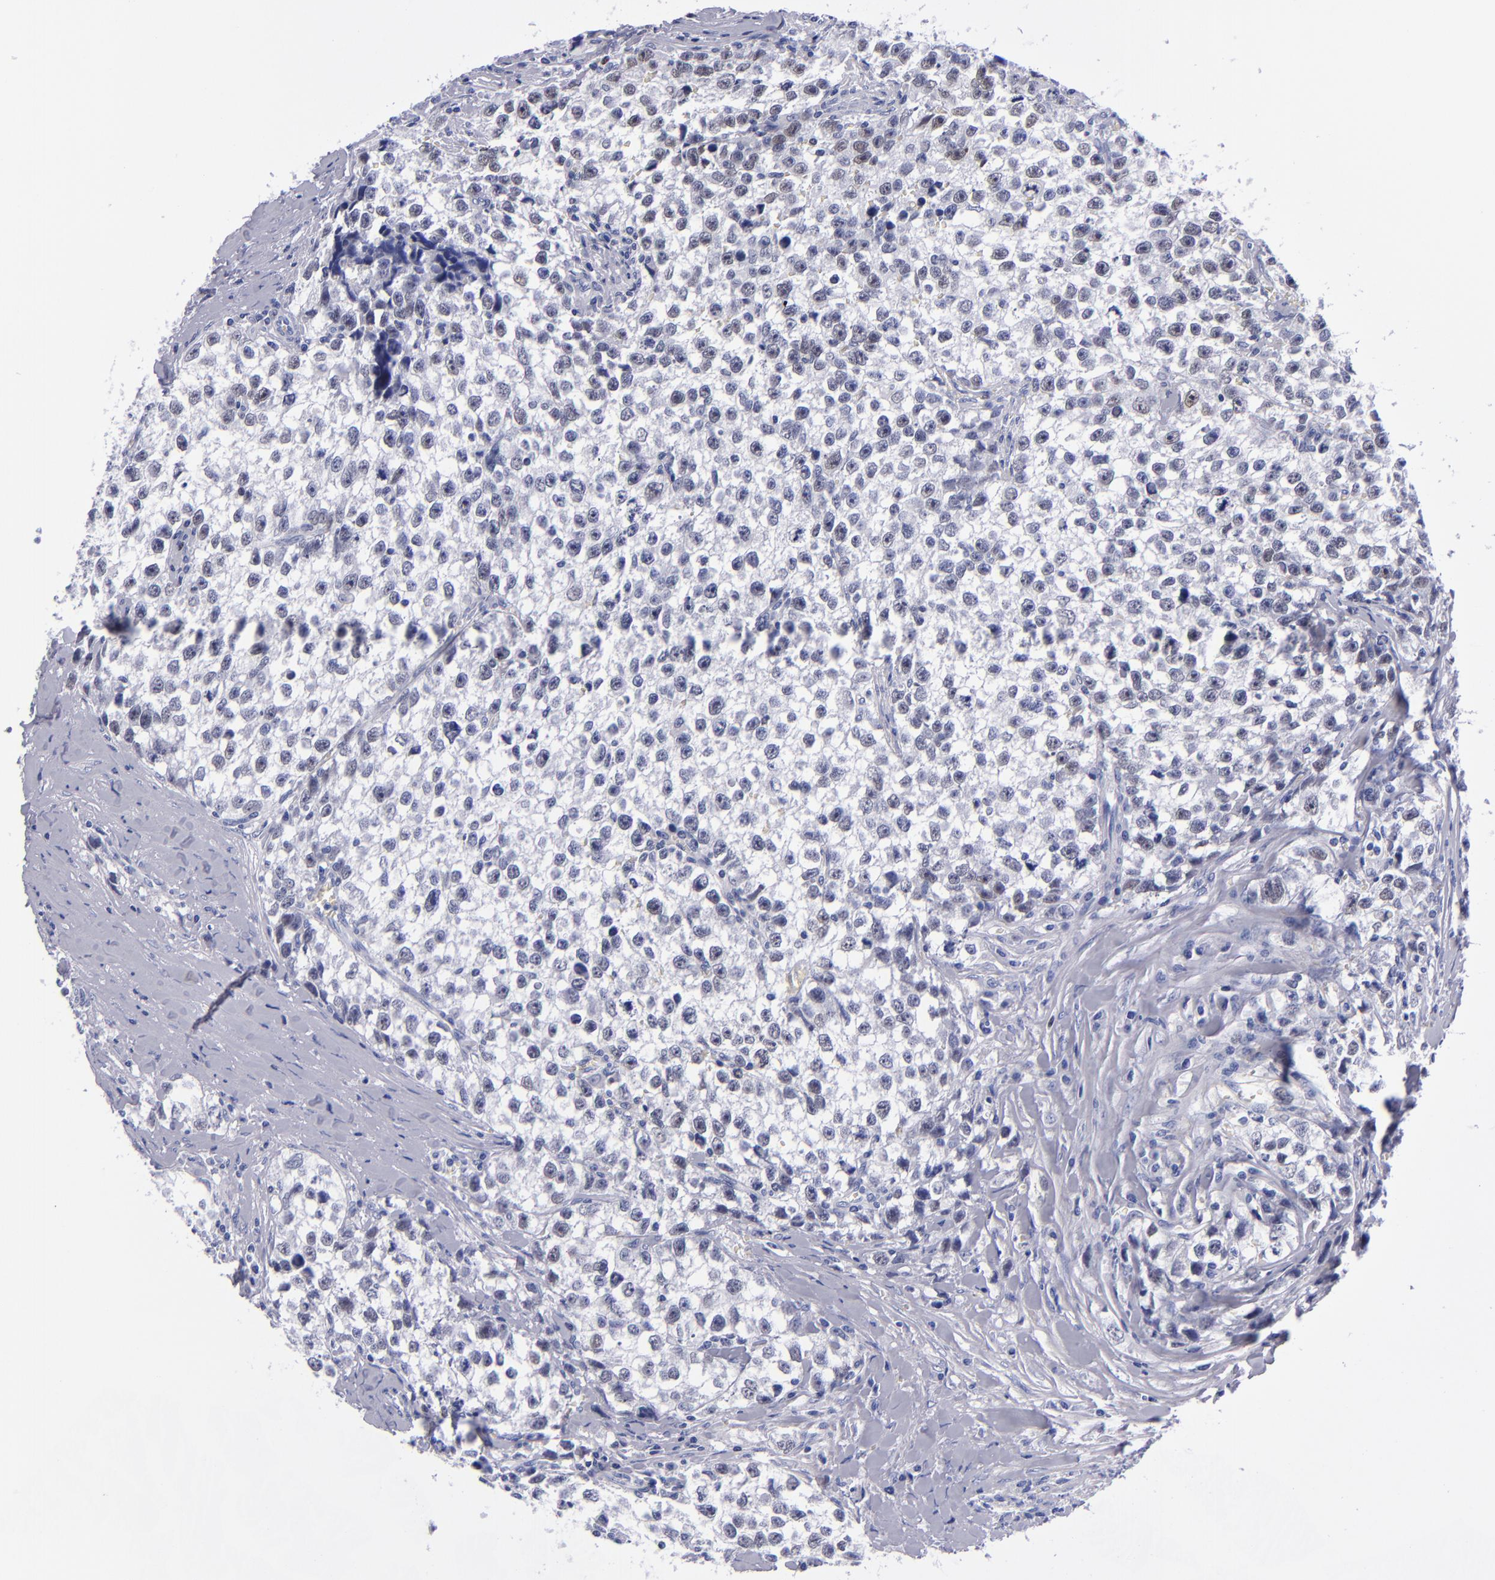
{"staining": {"intensity": "negative", "quantity": "none", "location": "none"}, "tissue": "testis cancer", "cell_type": "Tumor cells", "image_type": "cancer", "snomed": [{"axis": "morphology", "description": "Seminoma, NOS"}, {"axis": "morphology", "description": "Carcinoma, Embryonal, NOS"}, {"axis": "topography", "description": "Testis"}], "caption": "Tumor cells are negative for protein expression in human seminoma (testis).", "gene": "MCM7", "patient": {"sex": "male", "age": 30}}